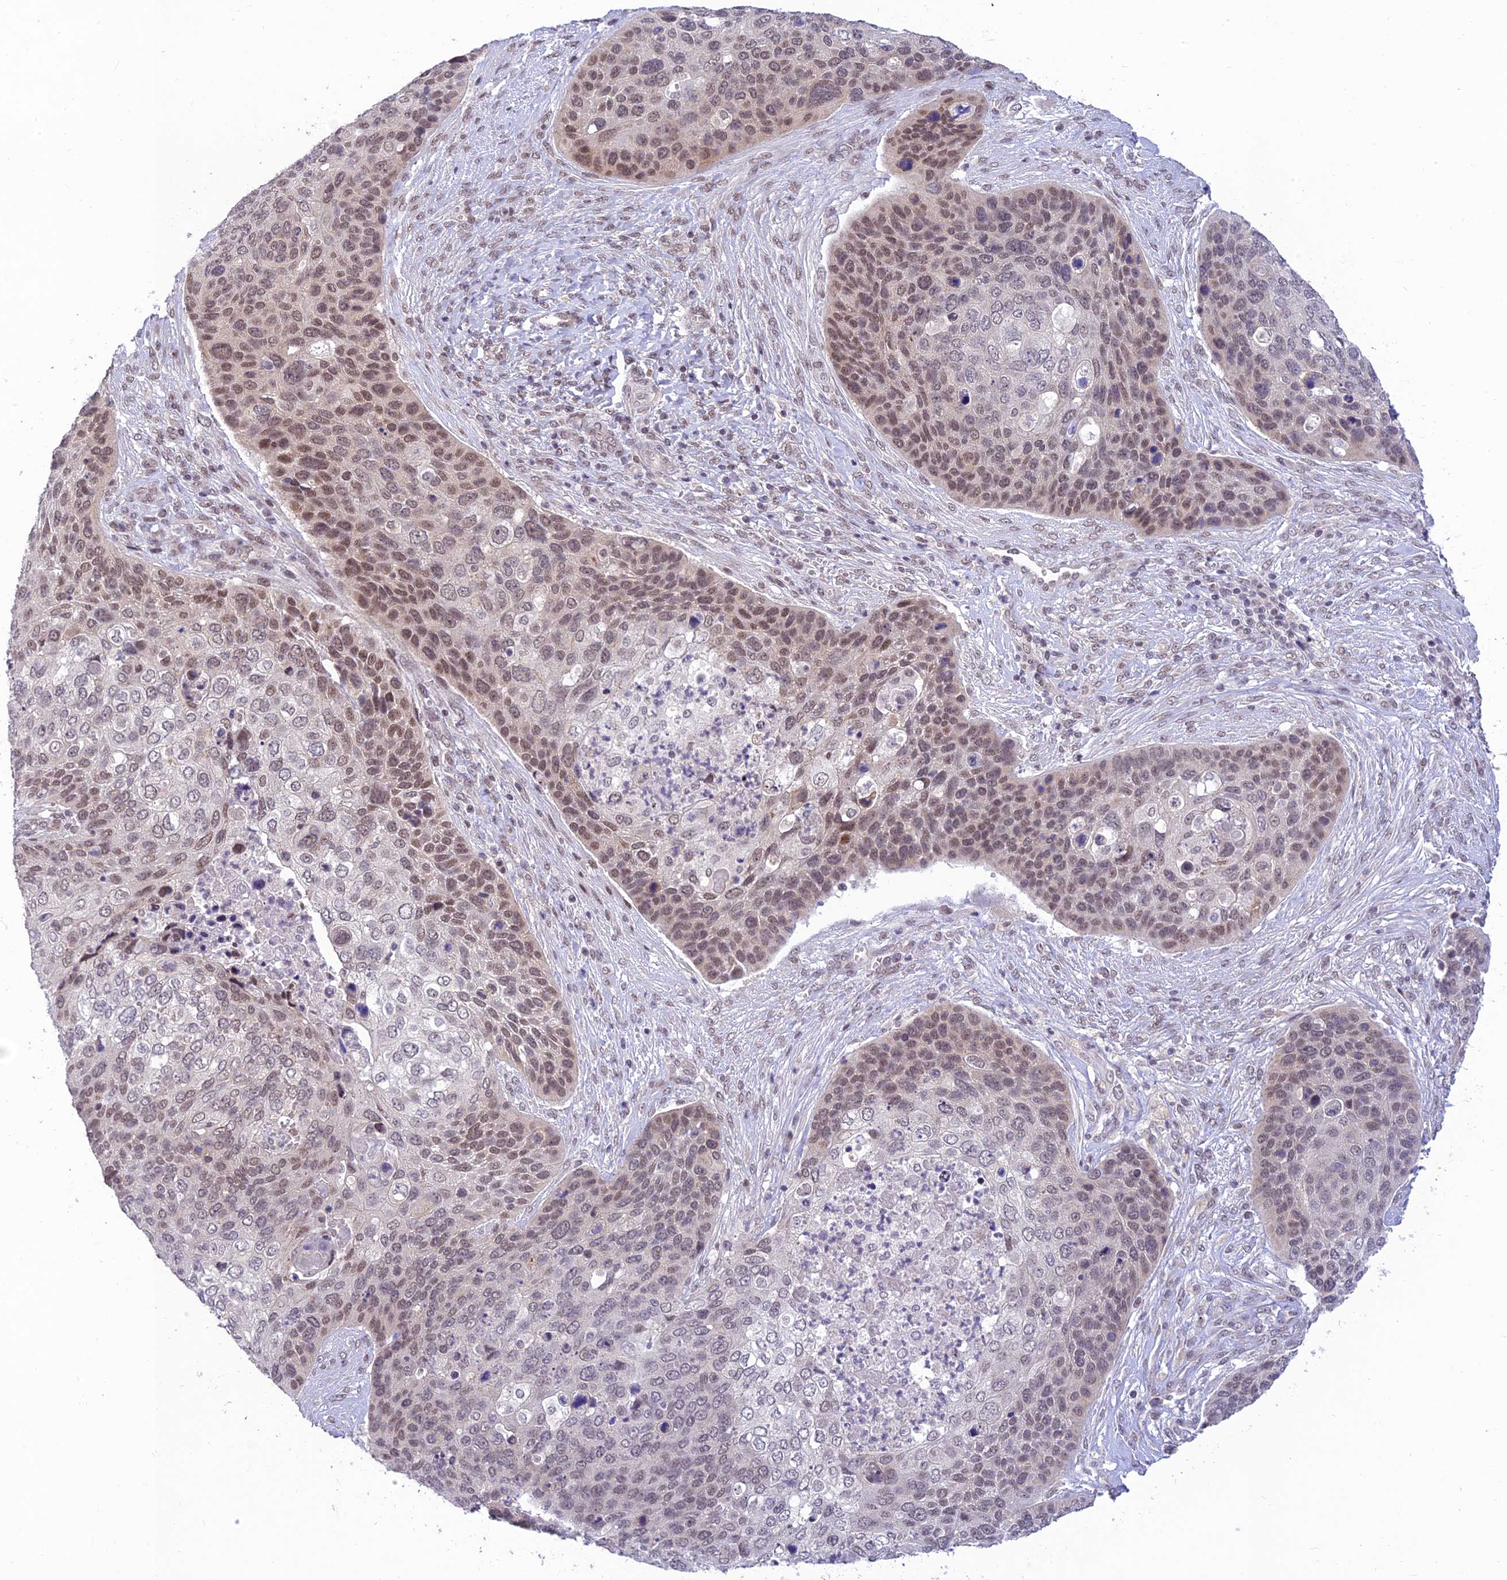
{"staining": {"intensity": "moderate", "quantity": "25%-75%", "location": "nuclear"}, "tissue": "skin cancer", "cell_type": "Tumor cells", "image_type": "cancer", "snomed": [{"axis": "morphology", "description": "Basal cell carcinoma"}, {"axis": "topography", "description": "Skin"}], "caption": "Moderate nuclear positivity is appreciated in approximately 25%-75% of tumor cells in skin cancer. Immunohistochemistry (ihc) stains the protein of interest in brown and the nuclei are stained blue.", "gene": "MICOS13", "patient": {"sex": "female", "age": 74}}